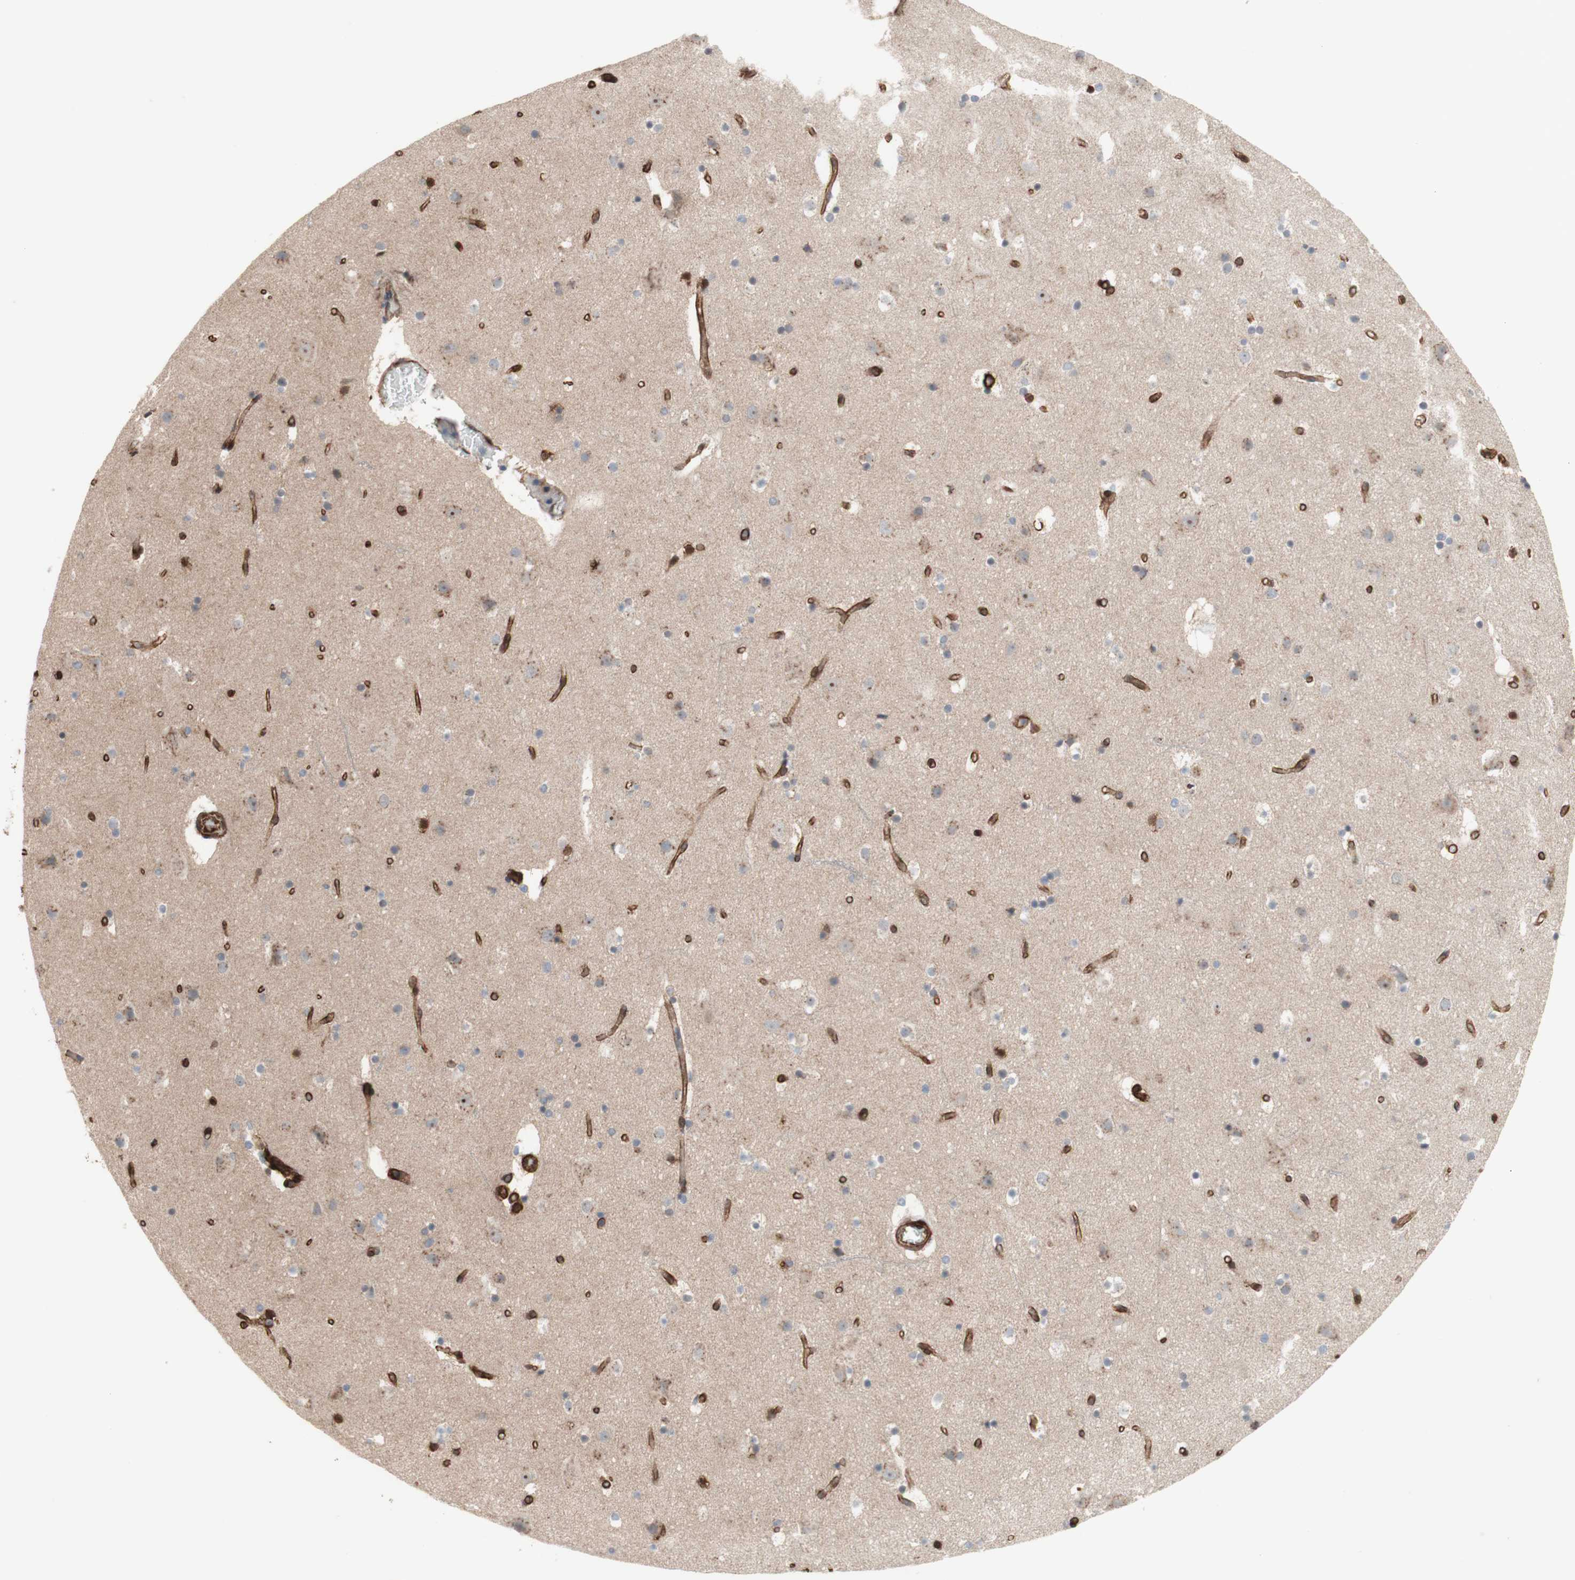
{"staining": {"intensity": "strong", "quantity": ">75%", "location": "cytoplasmic/membranous"}, "tissue": "cerebral cortex", "cell_type": "Endothelial cells", "image_type": "normal", "snomed": [{"axis": "morphology", "description": "Normal tissue, NOS"}, {"axis": "topography", "description": "Cerebral cortex"}], "caption": "Protein staining of benign cerebral cortex reveals strong cytoplasmic/membranous expression in about >75% of endothelial cells. (Brightfield microscopy of DAB IHC at high magnification).", "gene": "CNN3", "patient": {"sex": "male", "age": 45}}